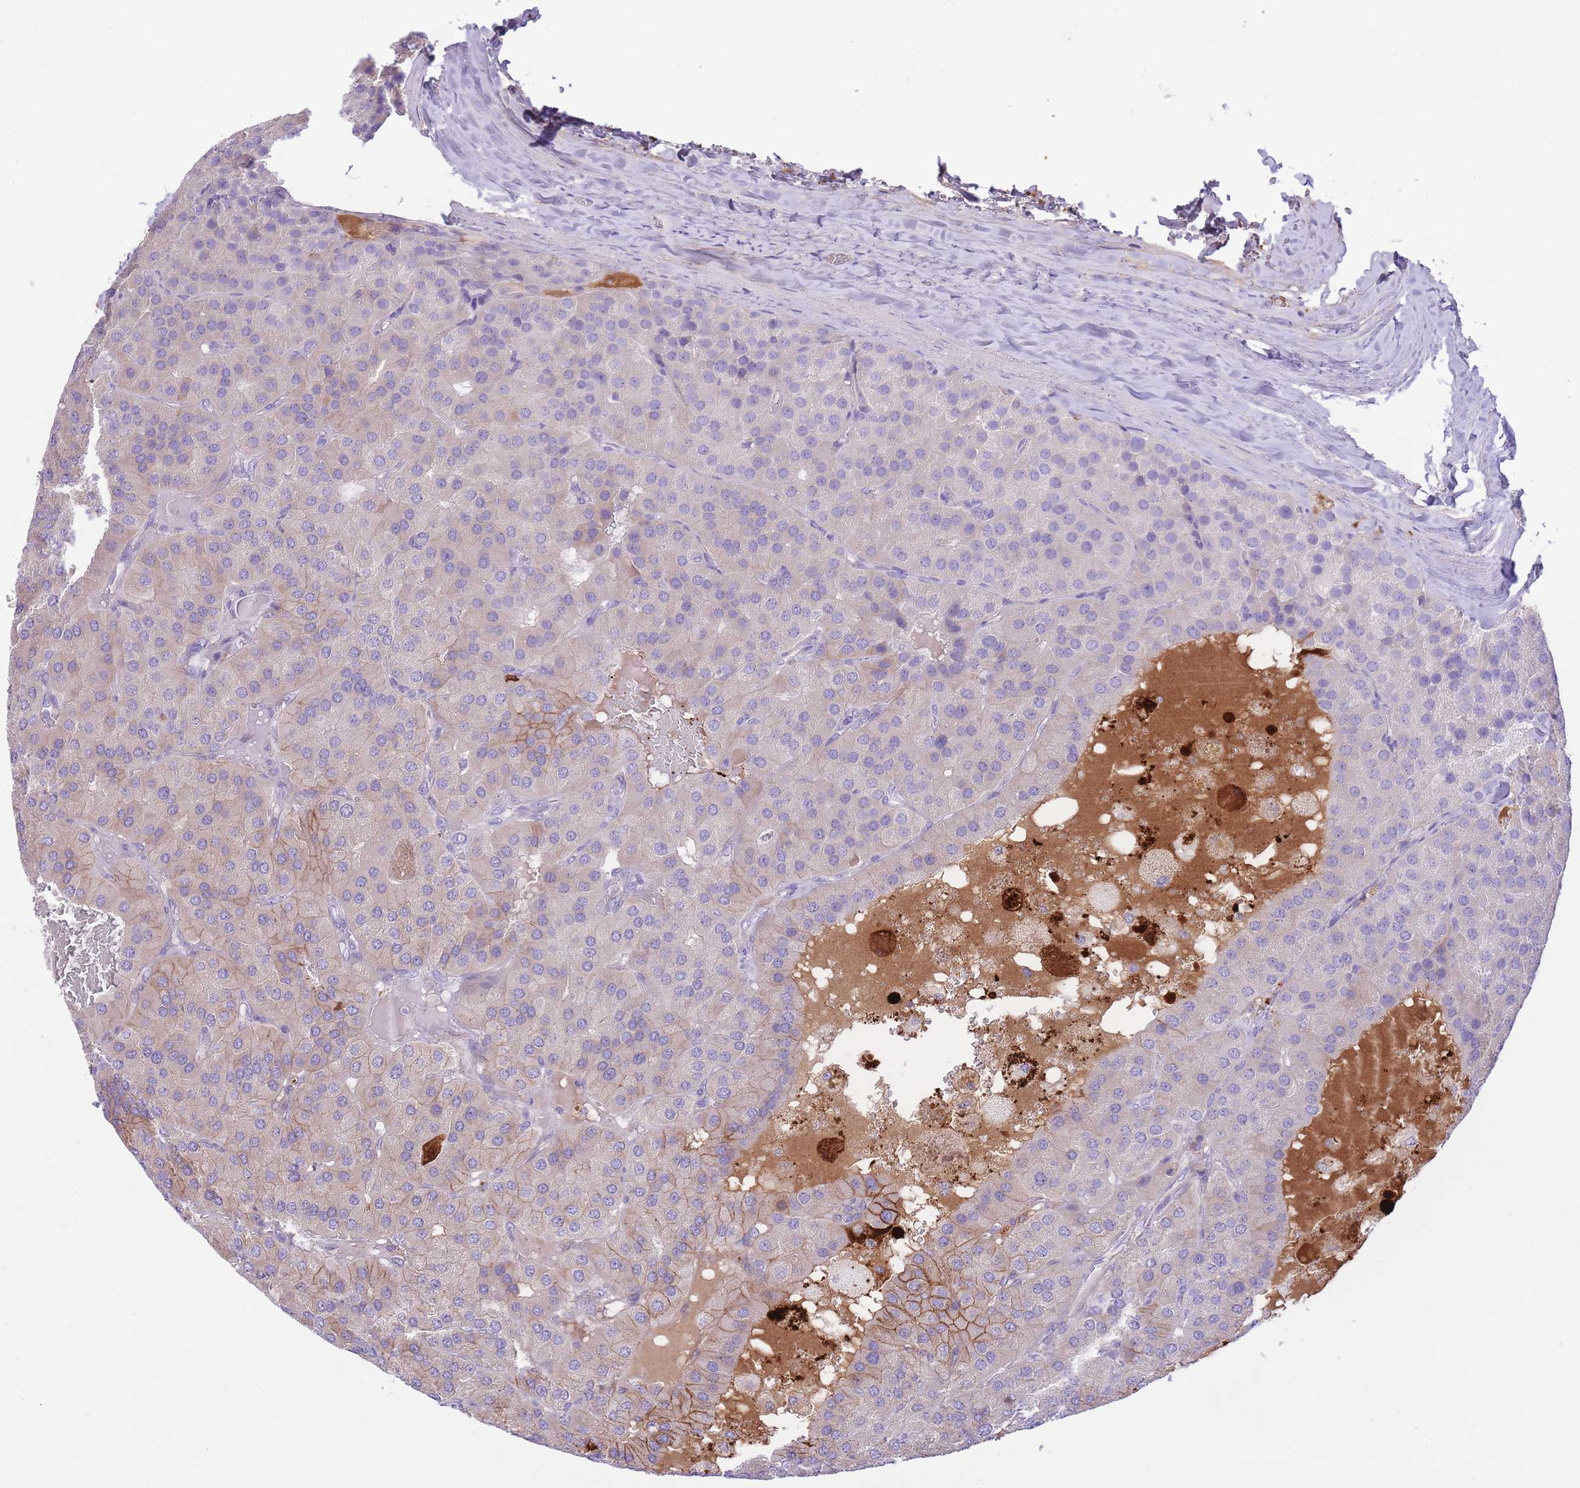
{"staining": {"intensity": "moderate", "quantity": "<25%", "location": "cytoplasmic/membranous"}, "tissue": "parathyroid gland", "cell_type": "Glandular cells", "image_type": "normal", "snomed": [{"axis": "morphology", "description": "Normal tissue, NOS"}, {"axis": "morphology", "description": "Adenoma, NOS"}, {"axis": "topography", "description": "Parathyroid gland"}], "caption": "Protein staining shows moderate cytoplasmic/membranous staining in approximately <25% of glandular cells in benign parathyroid gland.", "gene": "HRG", "patient": {"sex": "female", "age": 86}}